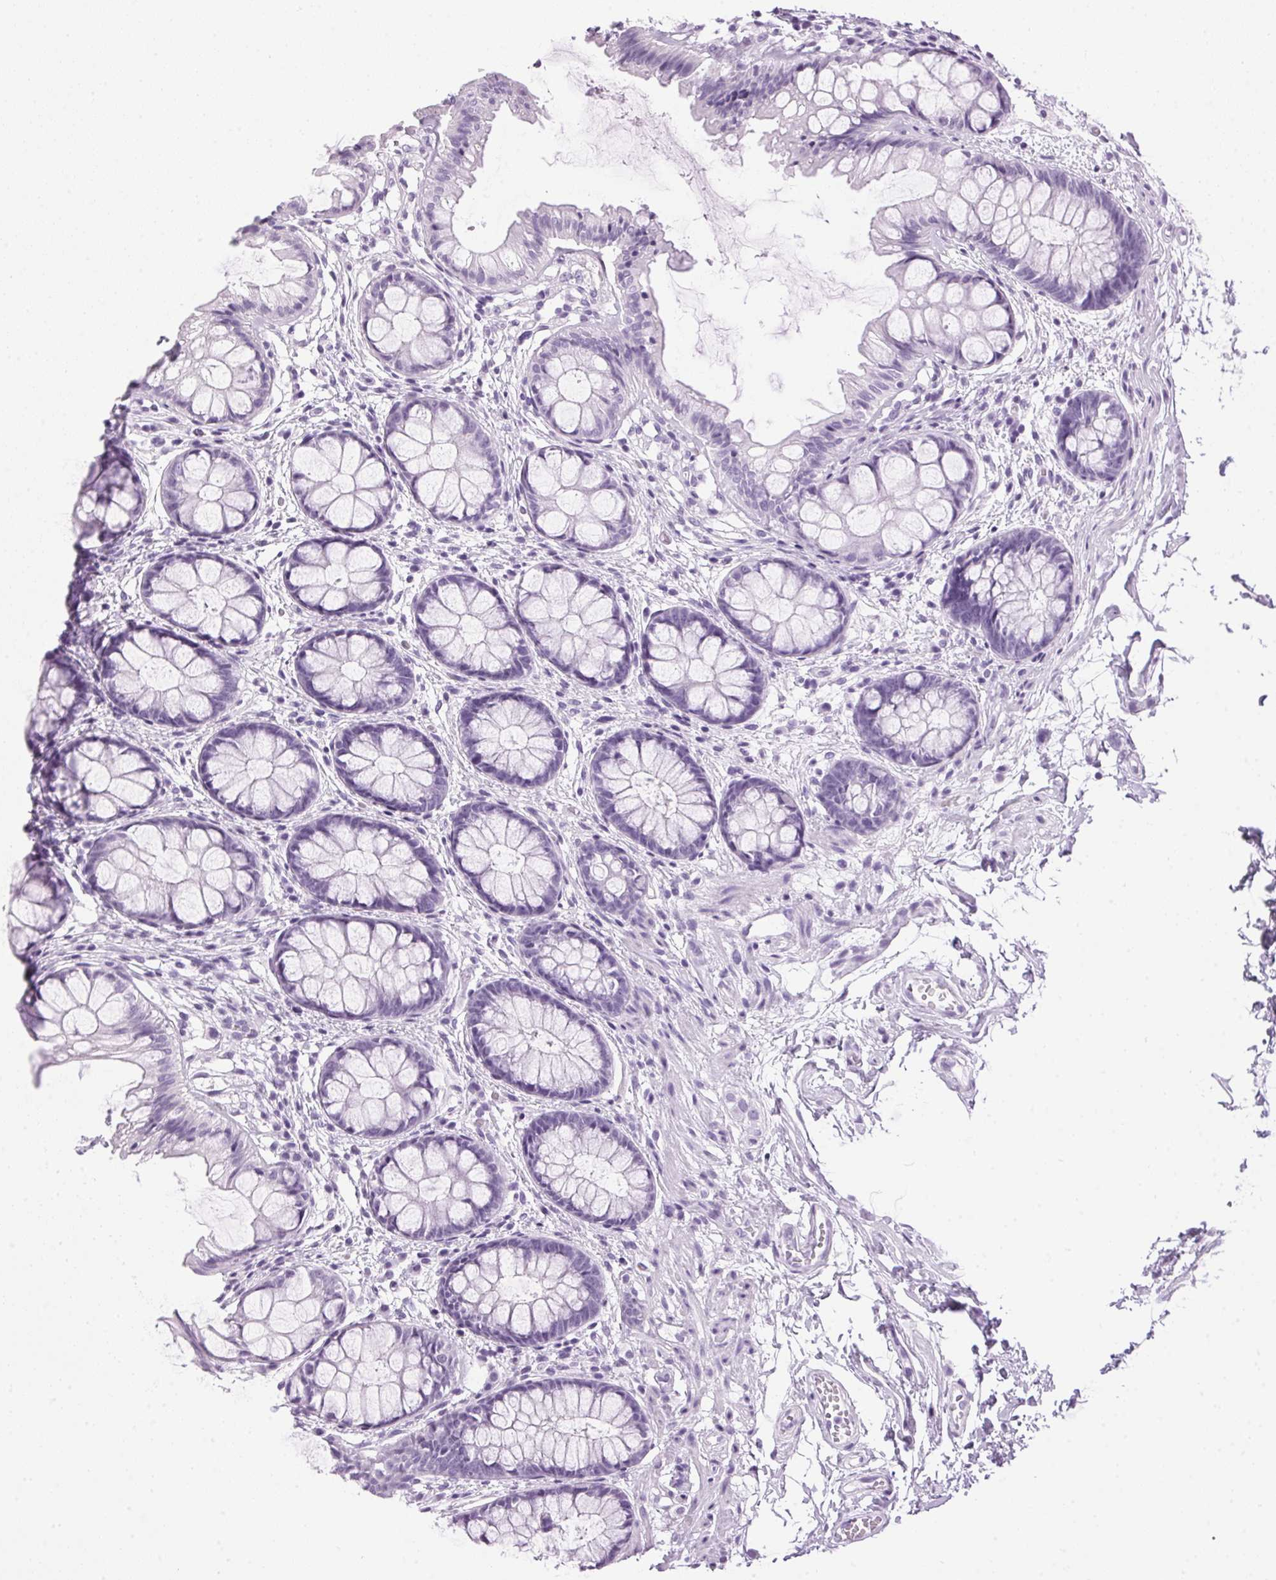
{"staining": {"intensity": "negative", "quantity": "none", "location": "none"}, "tissue": "rectum", "cell_type": "Glandular cells", "image_type": "normal", "snomed": [{"axis": "morphology", "description": "Normal tissue, NOS"}, {"axis": "topography", "description": "Rectum"}], "caption": "This is an IHC image of normal rectum. There is no positivity in glandular cells.", "gene": "SP7", "patient": {"sex": "female", "age": 62}}